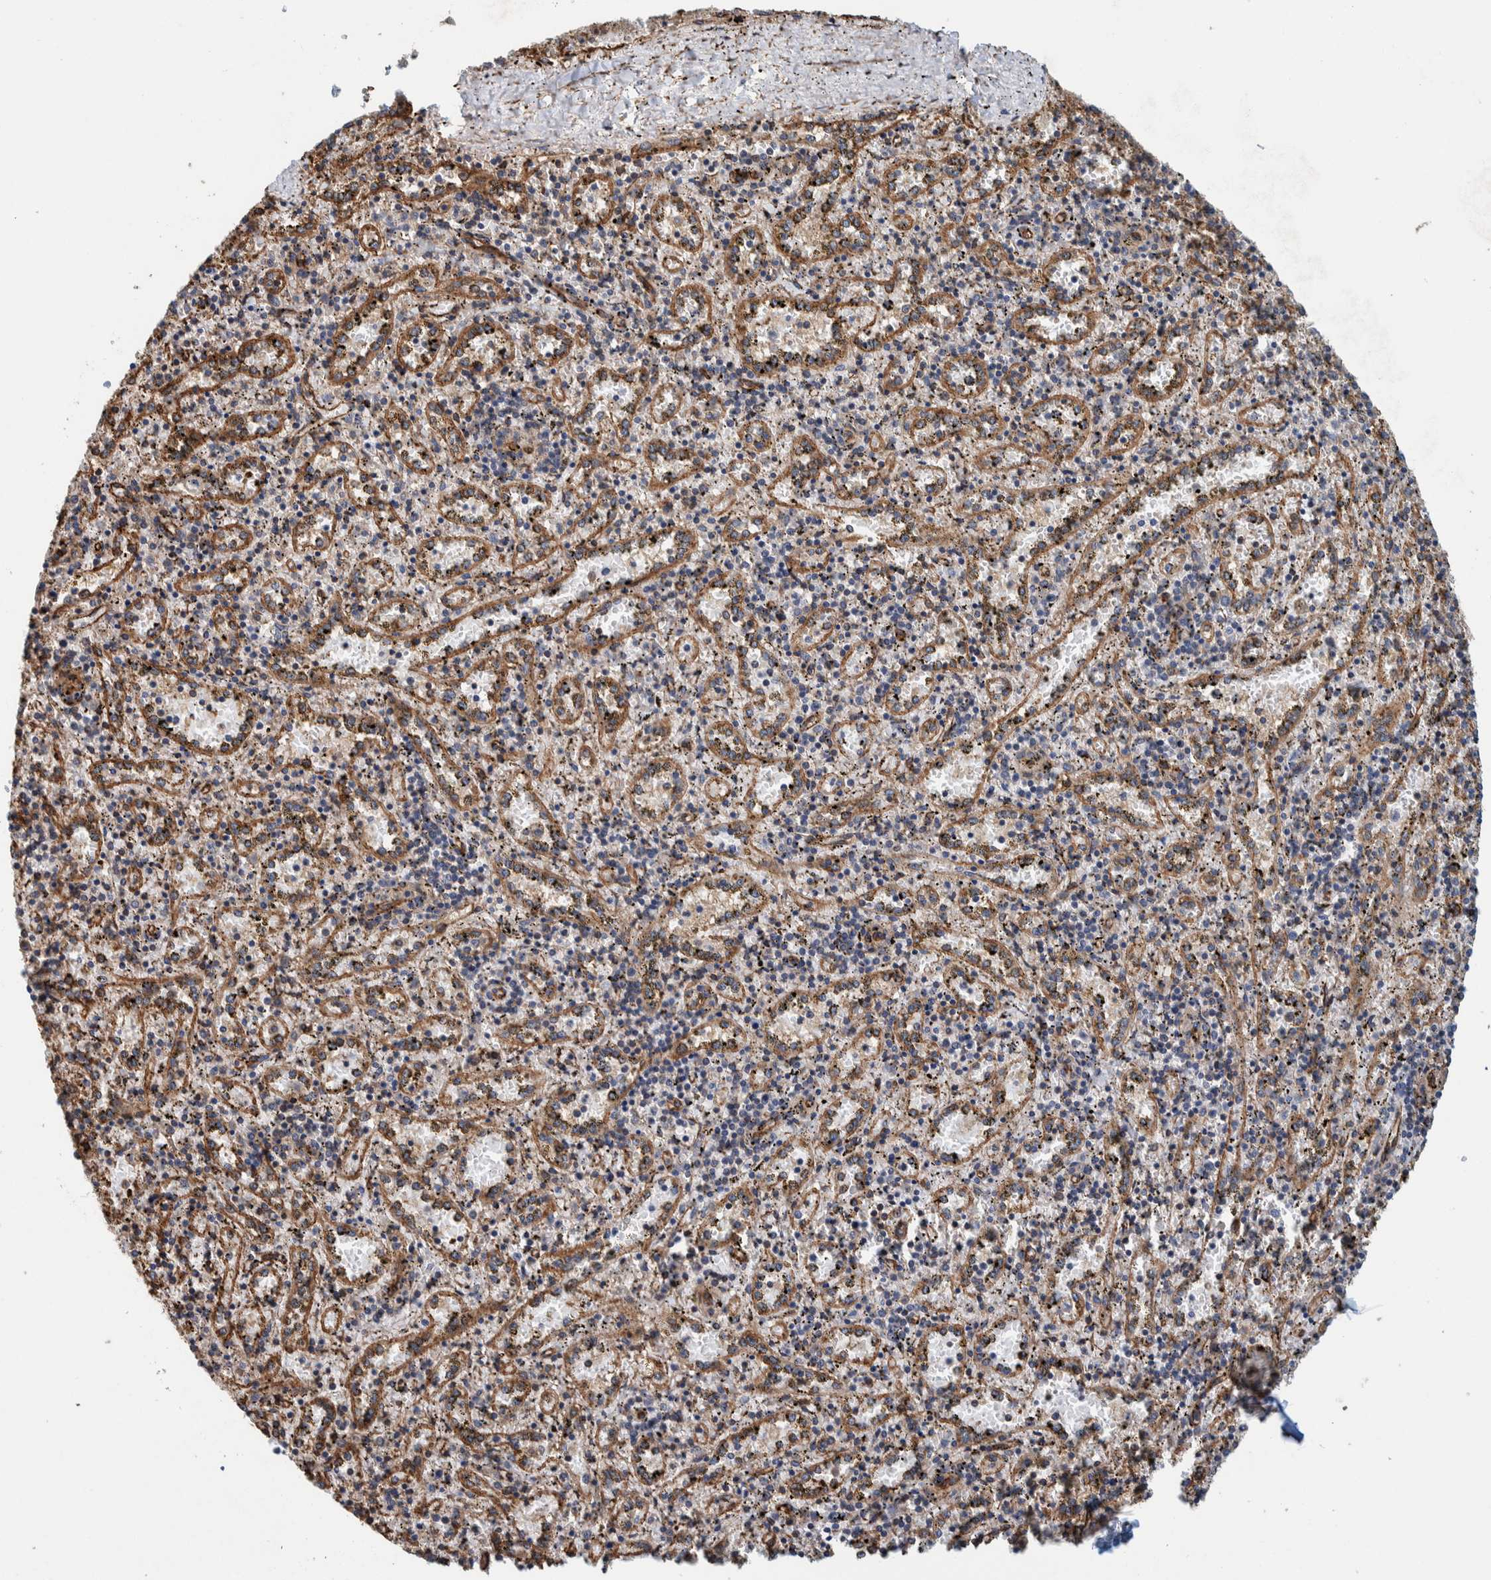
{"staining": {"intensity": "weak", "quantity": "25%-75%", "location": "cytoplasmic/membranous"}, "tissue": "spleen", "cell_type": "Cells in red pulp", "image_type": "normal", "snomed": [{"axis": "morphology", "description": "Normal tissue, NOS"}, {"axis": "topography", "description": "Spleen"}], "caption": "Human spleen stained with a brown dye displays weak cytoplasmic/membranous positive positivity in about 25%-75% of cells in red pulp.", "gene": "PKD1L1", "patient": {"sex": "male", "age": 11}}